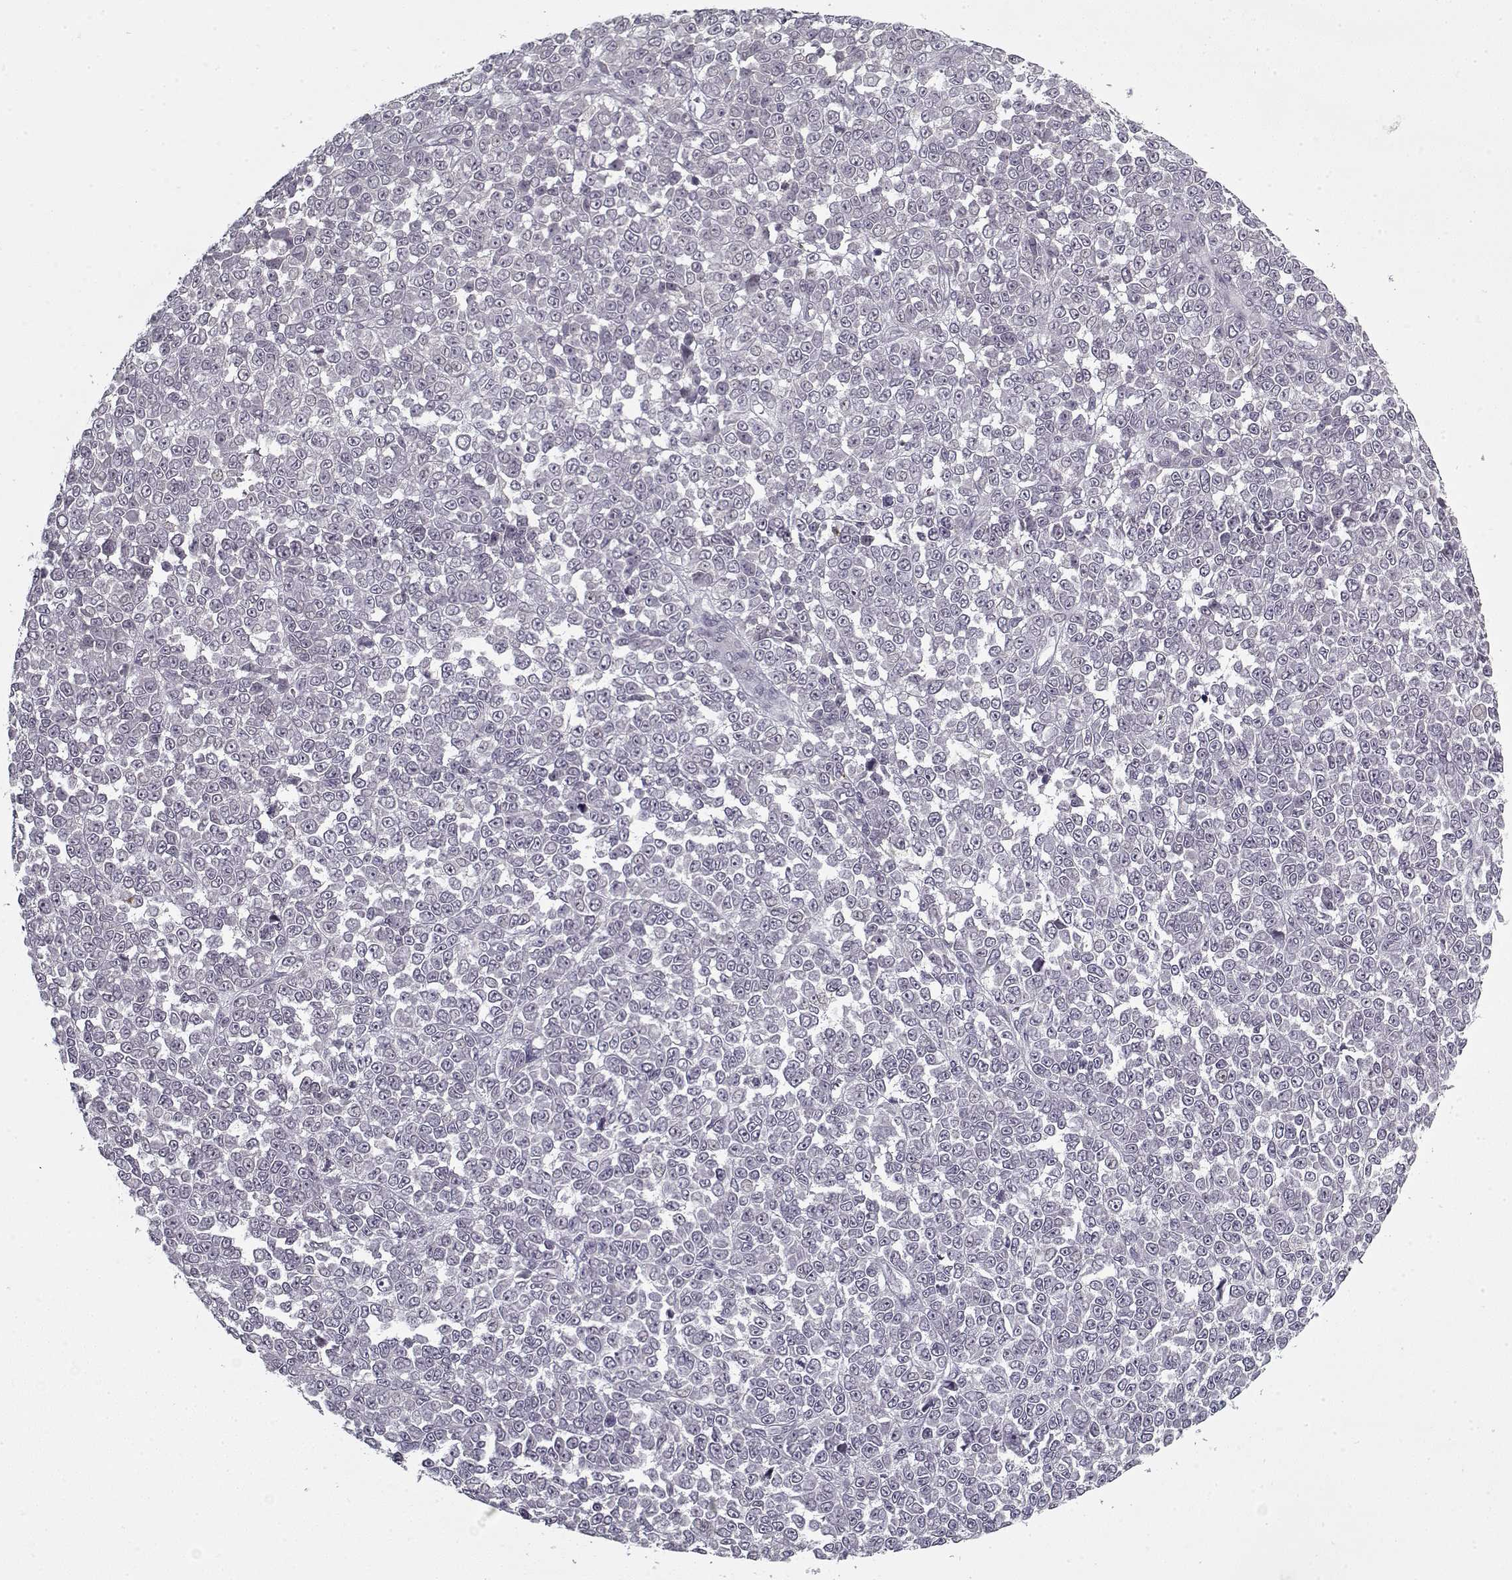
{"staining": {"intensity": "negative", "quantity": "none", "location": "none"}, "tissue": "melanoma", "cell_type": "Tumor cells", "image_type": "cancer", "snomed": [{"axis": "morphology", "description": "Malignant melanoma, NOS"}, {"axis": "topography", "description": "Skin"}], "caption": "Tumor cells show no significant positivity in melanoma. The staining was performed using DAB to visualize the protein expression in brown, while the nuclei were stained in blue with hematoxylin (Magnification: 20x).", "gene": "LAMA2", "patient": {"sex": "female", "age": 95}}